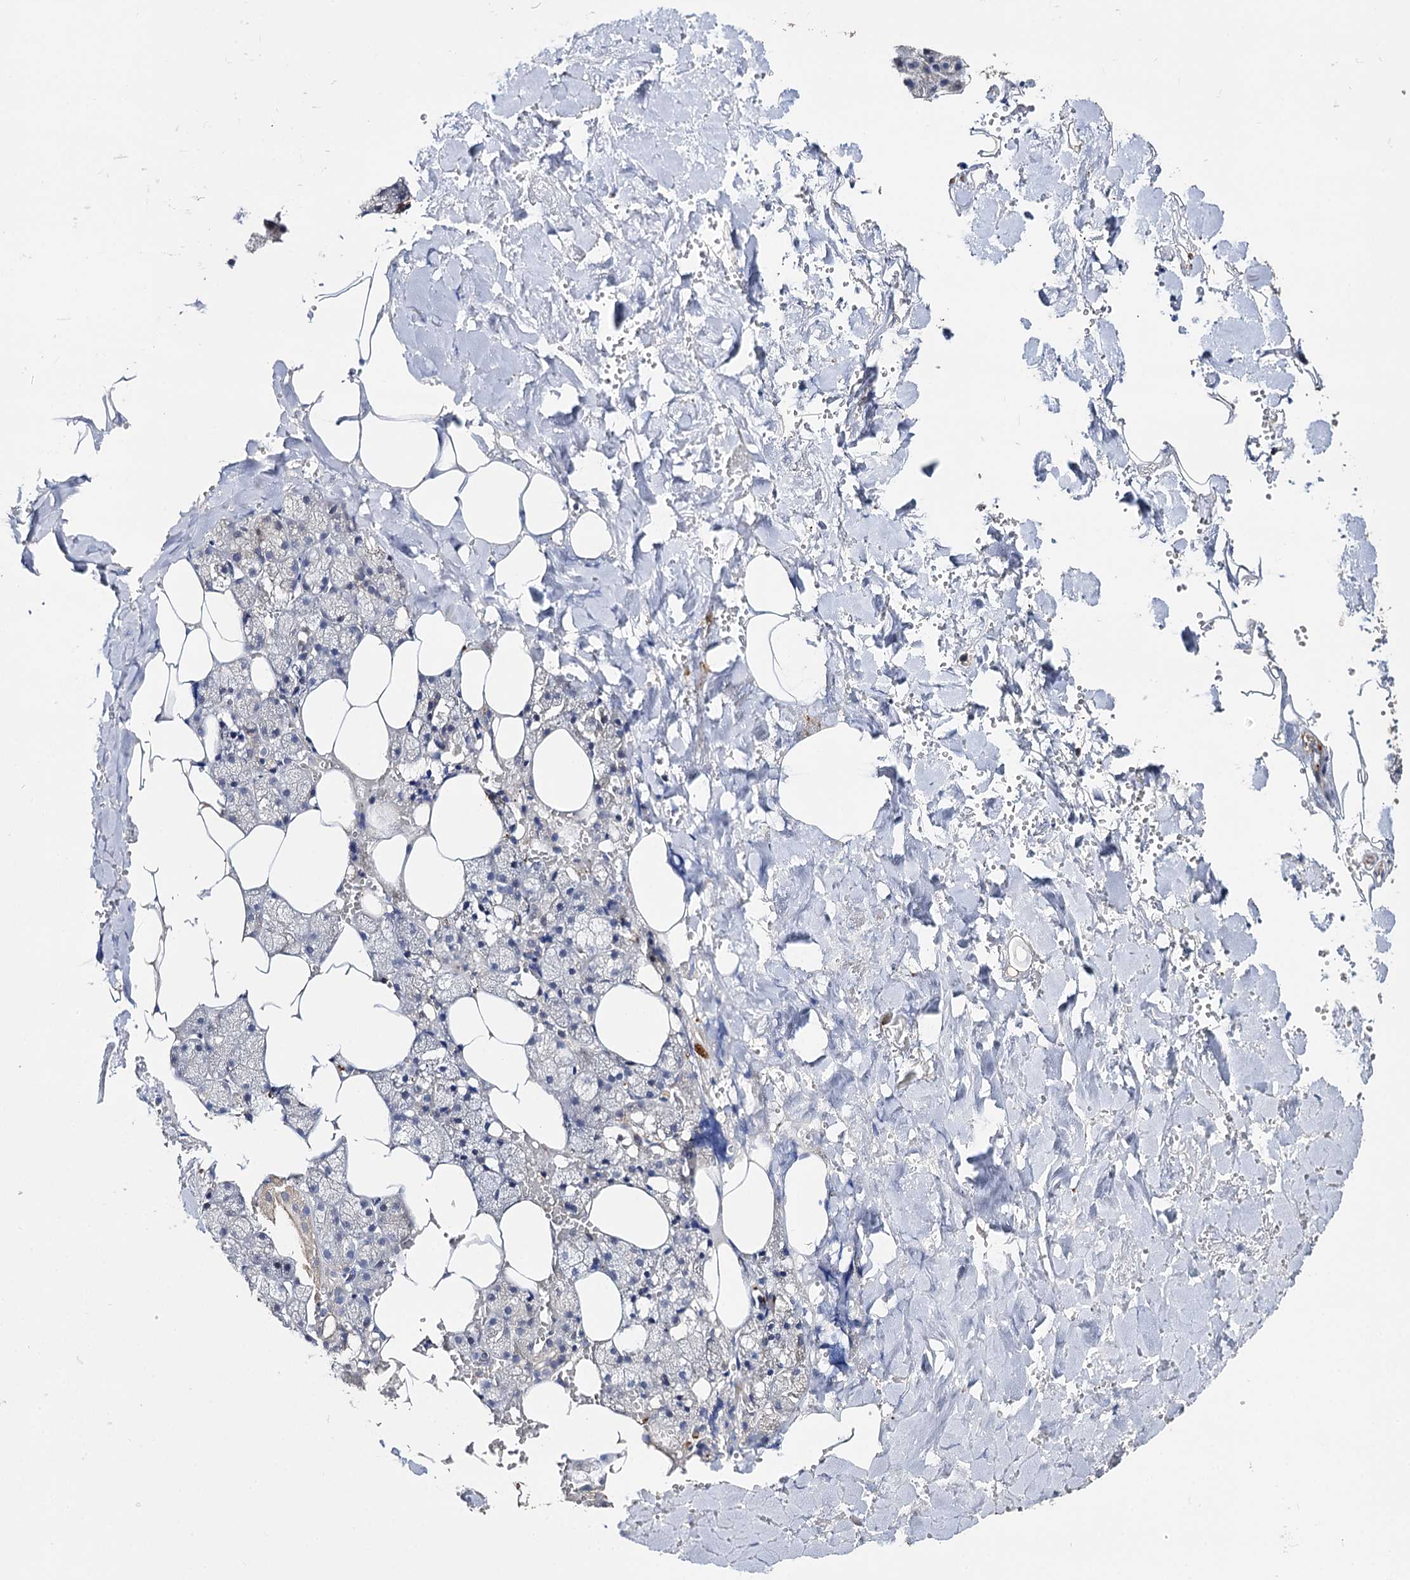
{"staining": {"intensity": "negative", "quantity": "none", "location": "none"}, "tissue": "salivary gland", "cell_type": "Glandular cells", "image_type": "normal", "snomed": [{"axis": "morphology", "description": "Normal tissue, NOS"}, {"axis": "topography", "description": "Salivary gland"}], "caption": "The immunohistochemistry (IHC) photomicrograph has no significant expression in glandular cells of salivary gland. (DAB (3,3'-diaminobenzidine) immunohistochemistry with hematoxylin counter stain).", "gene": "DNAH6", "patient": {"sex": "male", "age": 62}}